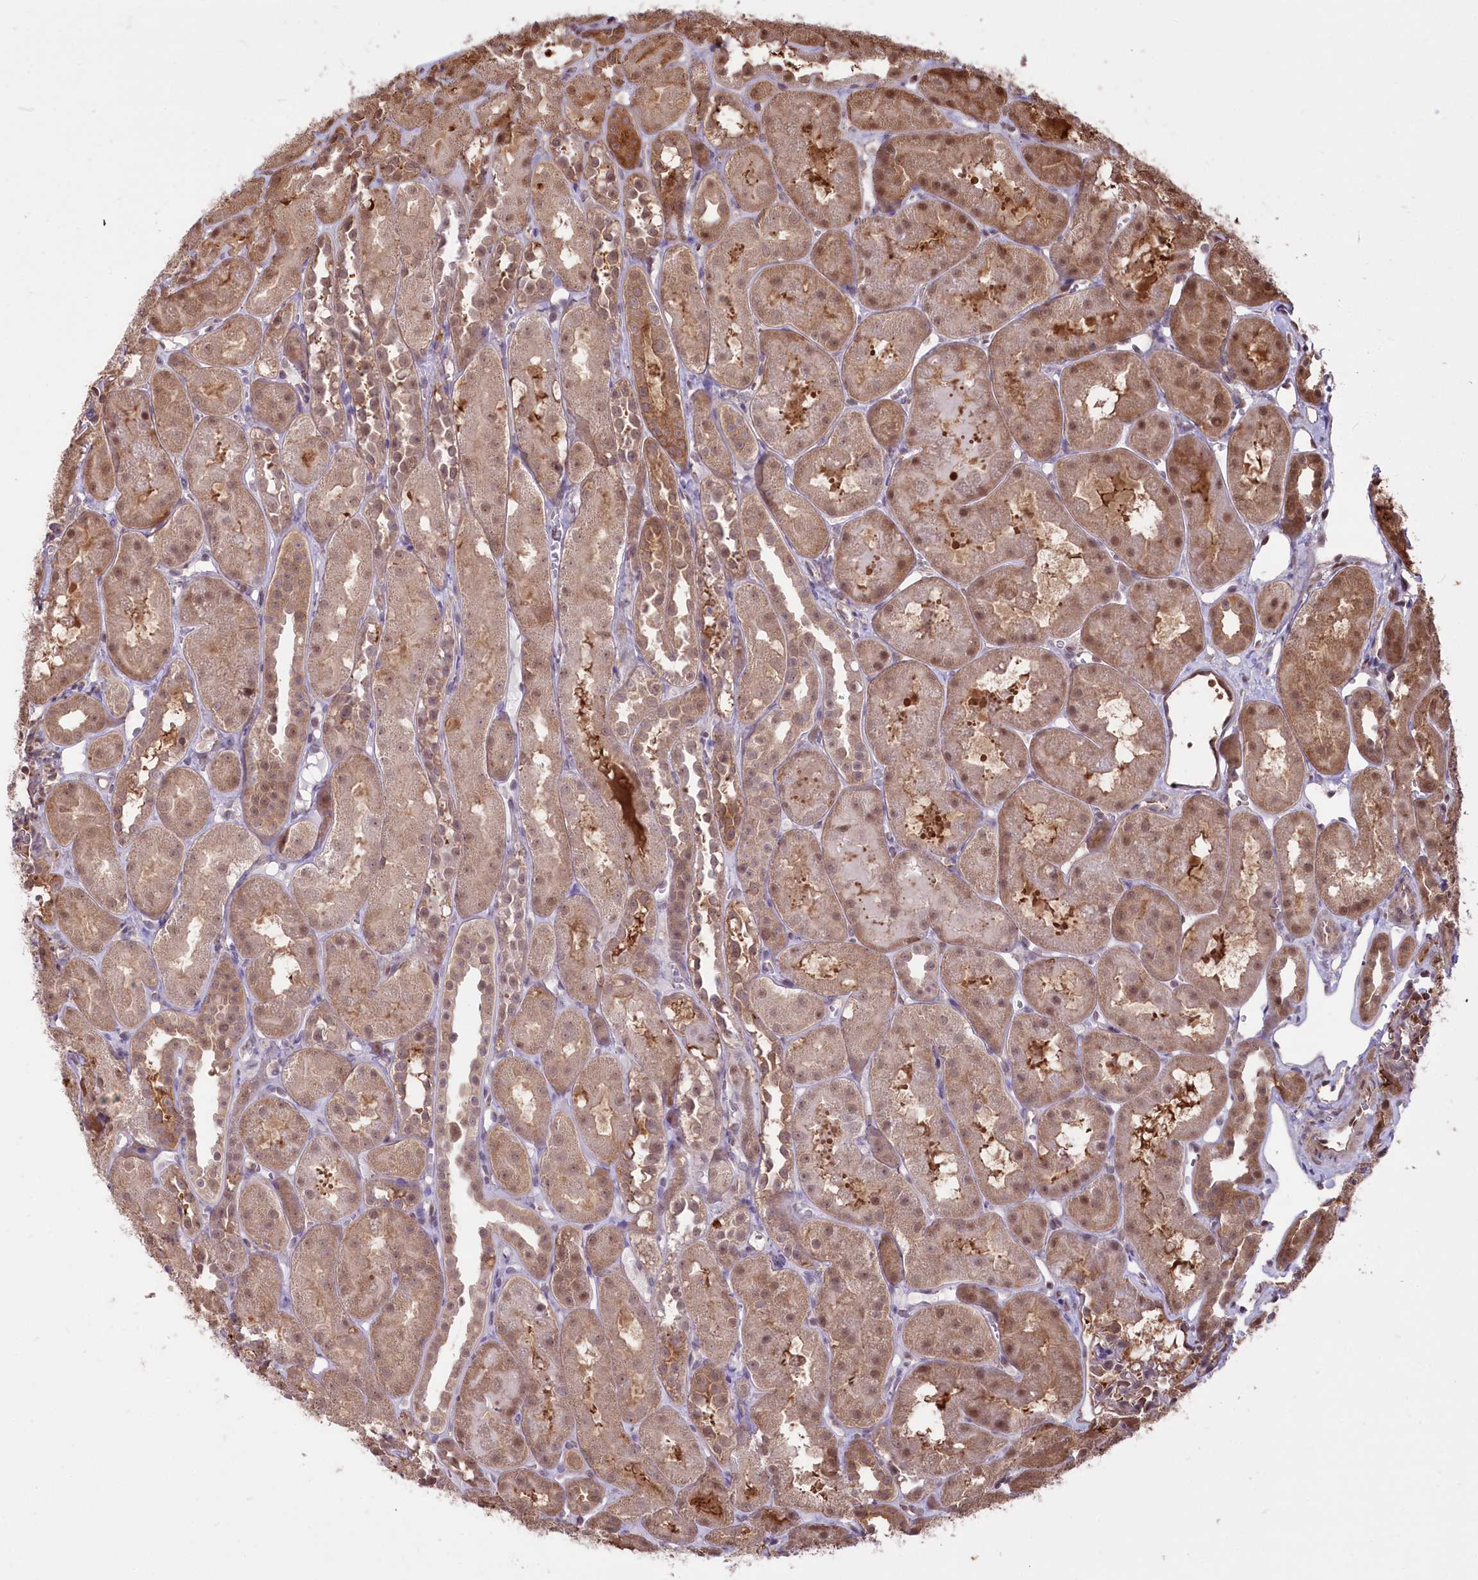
{"staining": {"intensity": "moderate", "quantity": "25%-75%", "location": "cytoplasmic/membranous"}, "tissue": "kidney", "cell_type": "Cells in glomeruli", "image_type": "normal", "snomed": [{"axis": "morphology", "description": "Normal tissue, NOS"}, {"axis": "topography", "description": "Kidney"}, {"axis": "topography", "description": "Urinary bladder"}], "caption": "Immunohistochemical staining of benign human kidney exhibits medium levels of moderate cytoplasmic/membranous staining in approximately 25%-75% of cells in glomeruli.", "gene": "PSMA1", "patient": {"sex": "male", "age": 16}}